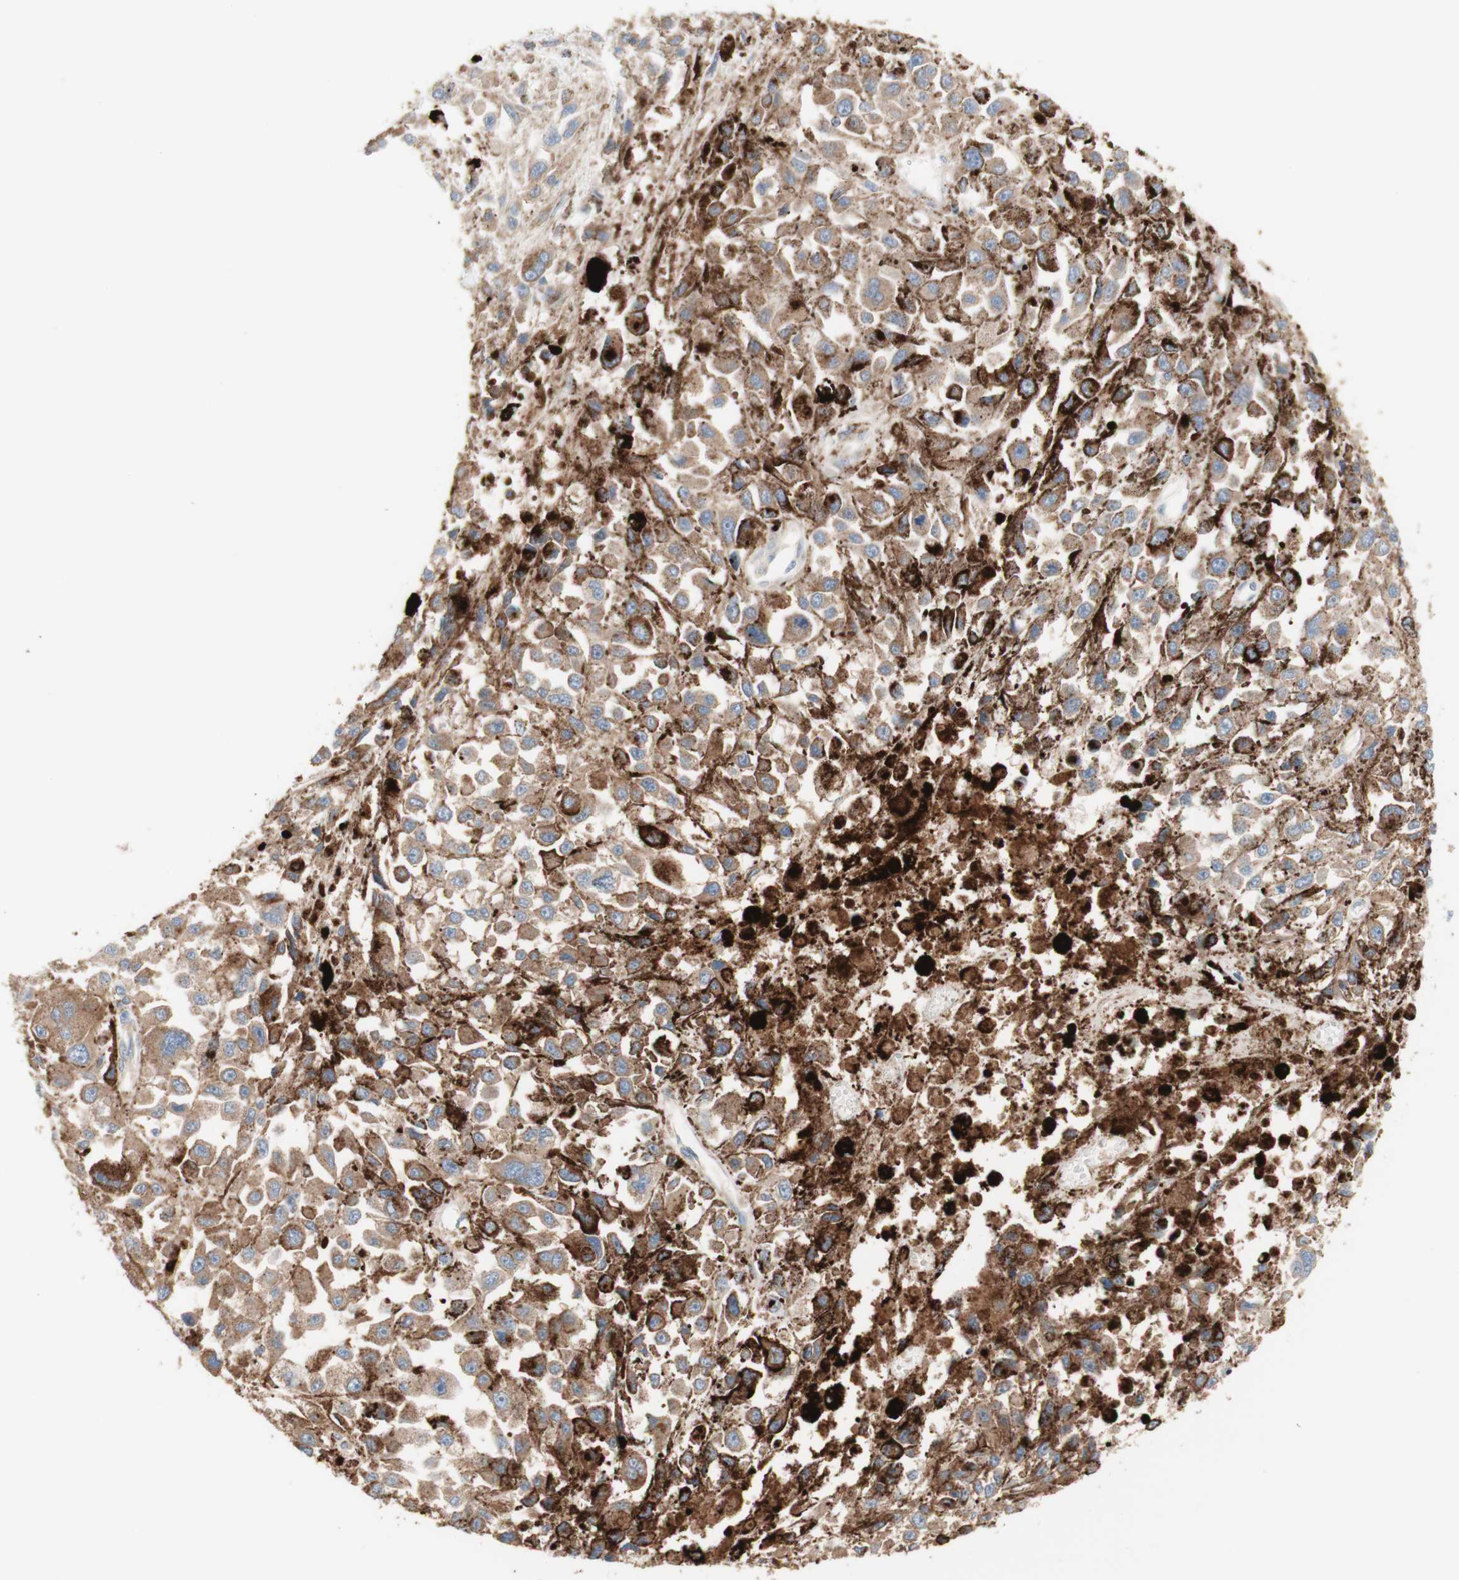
{"staining": {"intensity": "moderate", "quantity": ">75%", "location": "cytoplasmic/membranous"}, "tissue": "melanoma", "cell_type": "Tumor cells", "image_type": "cancer", "snomed": [{"axis": "morphology", "description": "Malignant melanoma, Metastatic site"}, {"axis": "topography", "description": "Lymph node"}], "caption": "Malignant melanoma (metastatic site) stained for a protein (brown) shows moderate cytoplasmic/membranous positive staining in about >75% of tumor cells.", "gene": "URB2", "patient": {"sex": "male", "age": 59}}